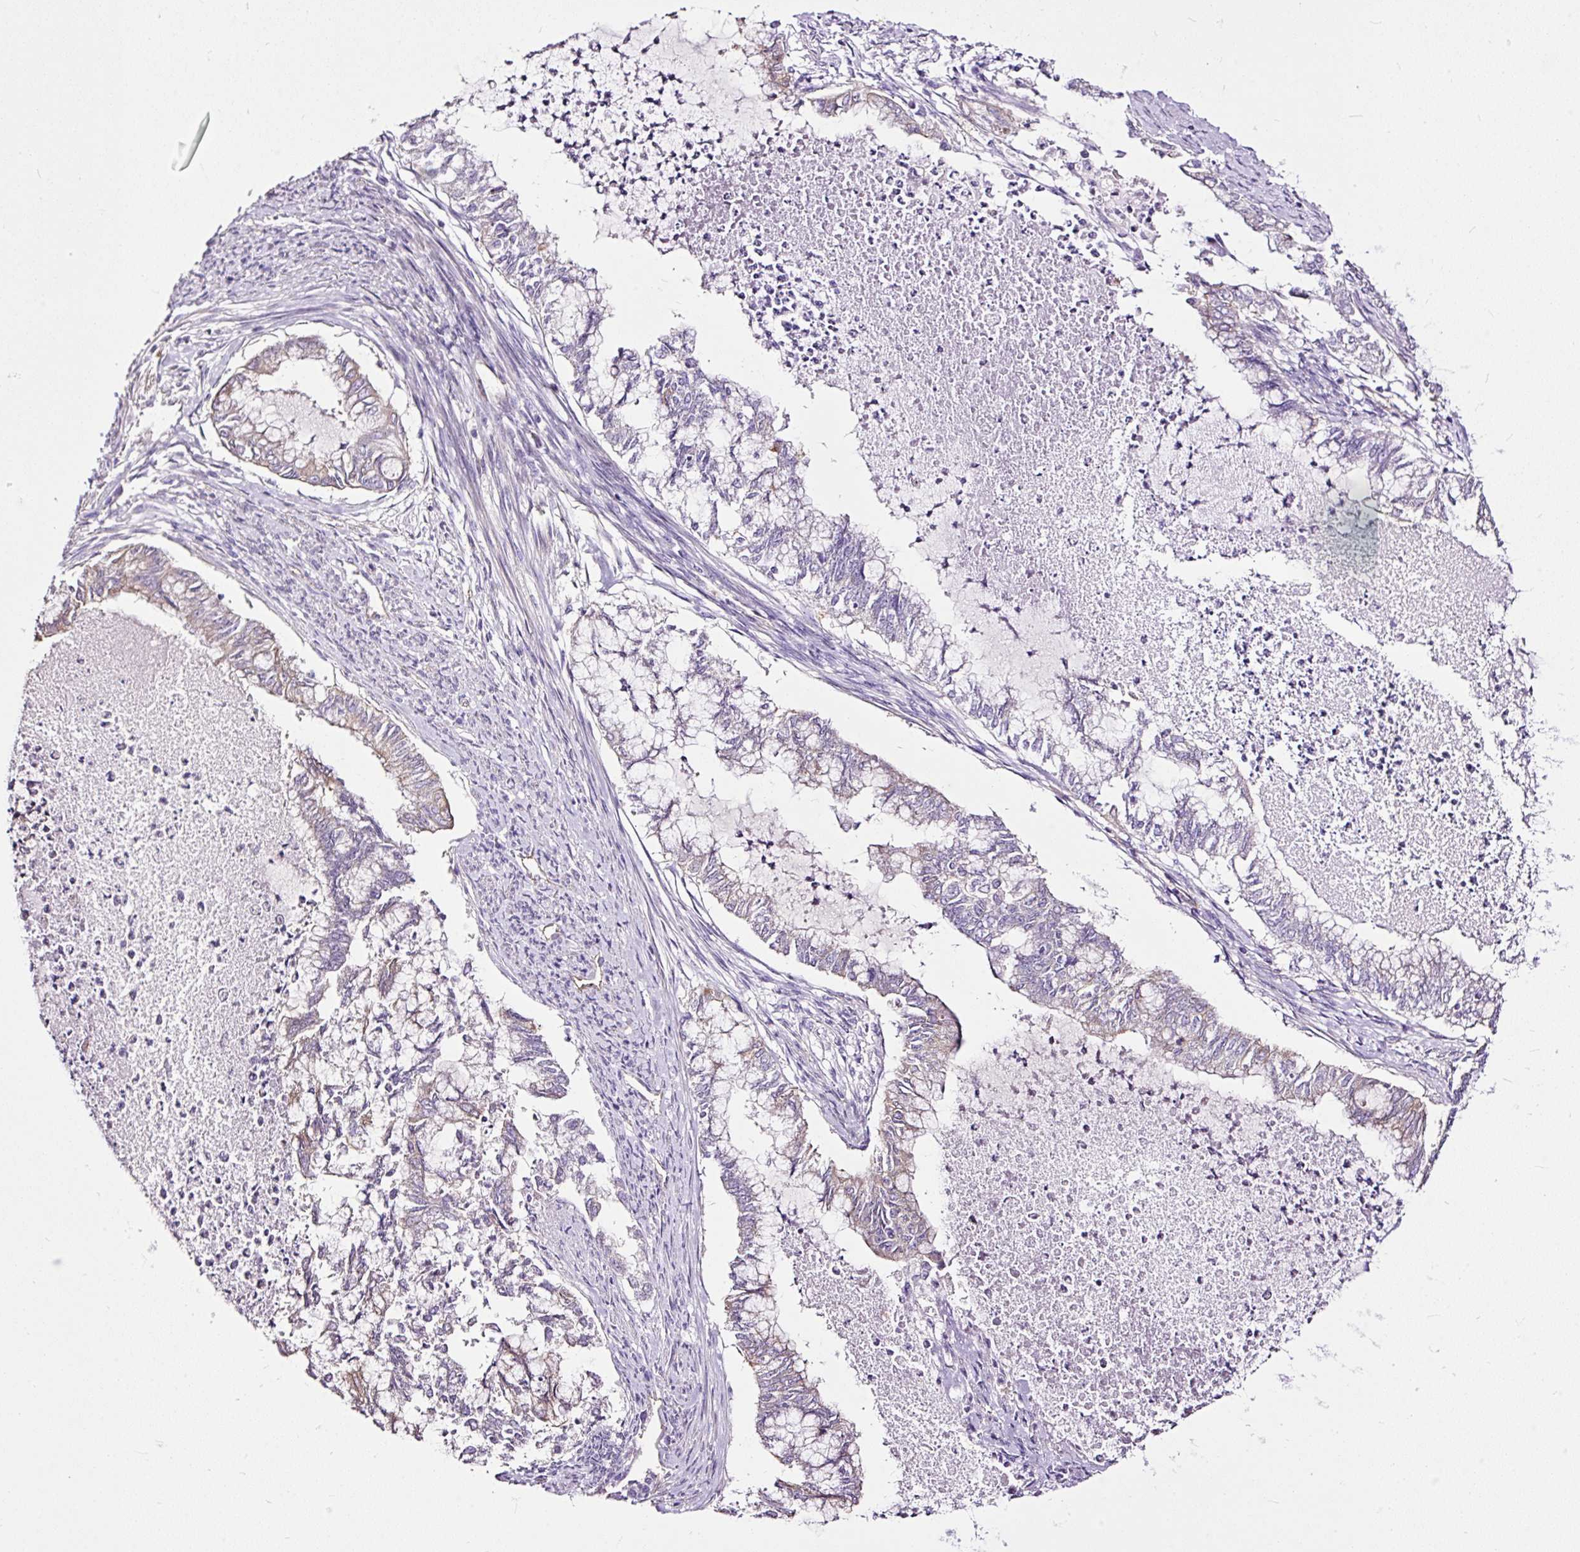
{"staining": {"intensity": "negative", "quantity": "none", "location": "none"}, "tissue": "endometrial cancer", "cell_type": "Tumor cells", "image_type": "cancer", "snomed": [{"axis": "morphology", "description": "Adenocarcinoma, NOS"}, {"axis": "topography", "description": "Endometrium"}], "caption": "Tumor cells show no significant expression in endometrial adenocarcinoma. (Immunohistochemistry (ihc), brightfield microscopy, high magnification).", "gene": "MAGEB16", "patient": {"sex": "female", "age": 79}}